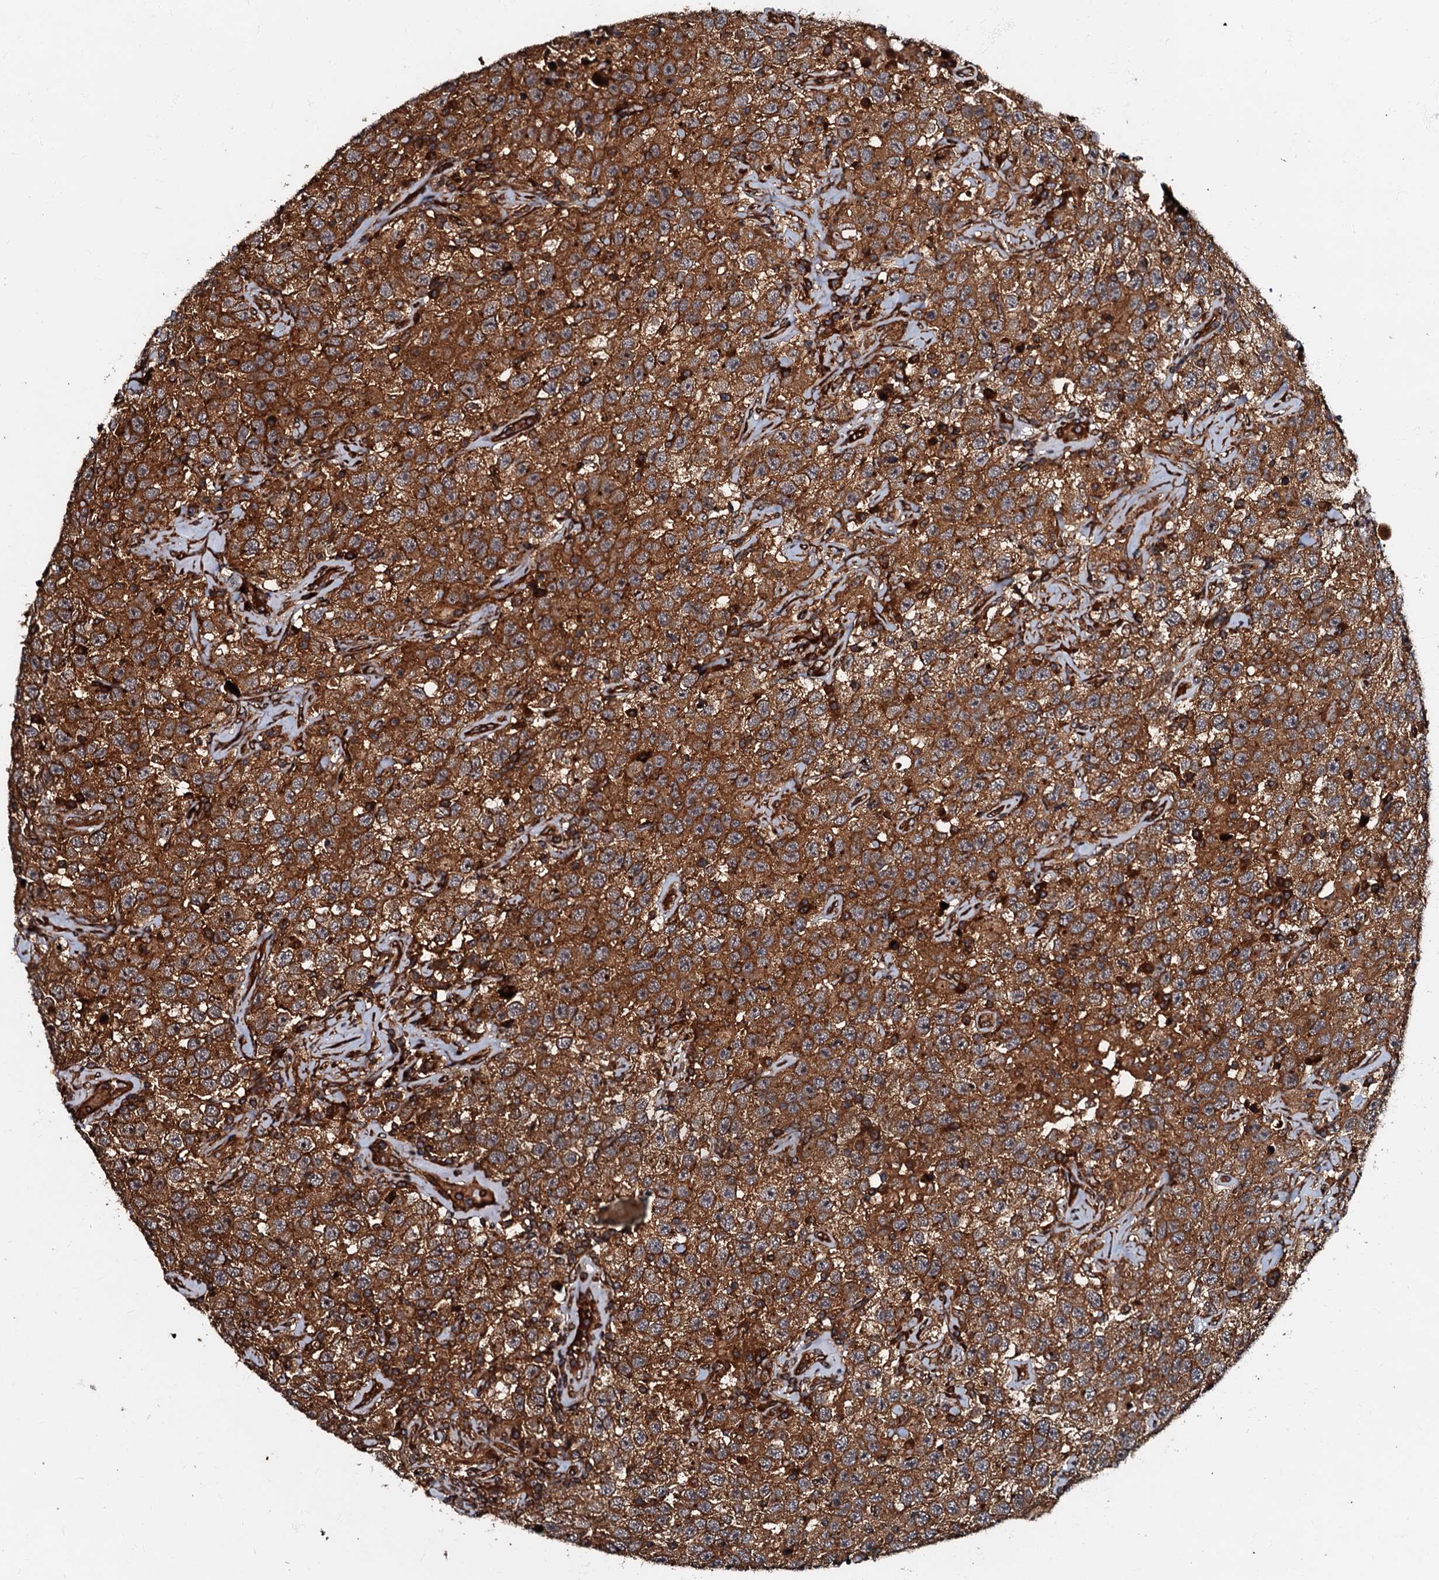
{"staining": {"intensity": "strong", "quantity": ">75%", "location": "cytoplasmic/membranous"}, "tissue": "testis cancer", "cell_type": "Tumor cells", "image_type": "cancer", "snomed": [{"axis": "morphology", "description": "Seminoma, NOS"}, {"axis": "topography", "description": "Testis"}], "caption": "Immunohistochemistry (DAB (3,3'-diaminobenzidine)) staining of testis seminoma reveals strong cytoplasmic/membranous protein staining in about >75% of tumor cells.", "gene": "BLOC1S6", "patient": {"sex": "male", "age": 41}}